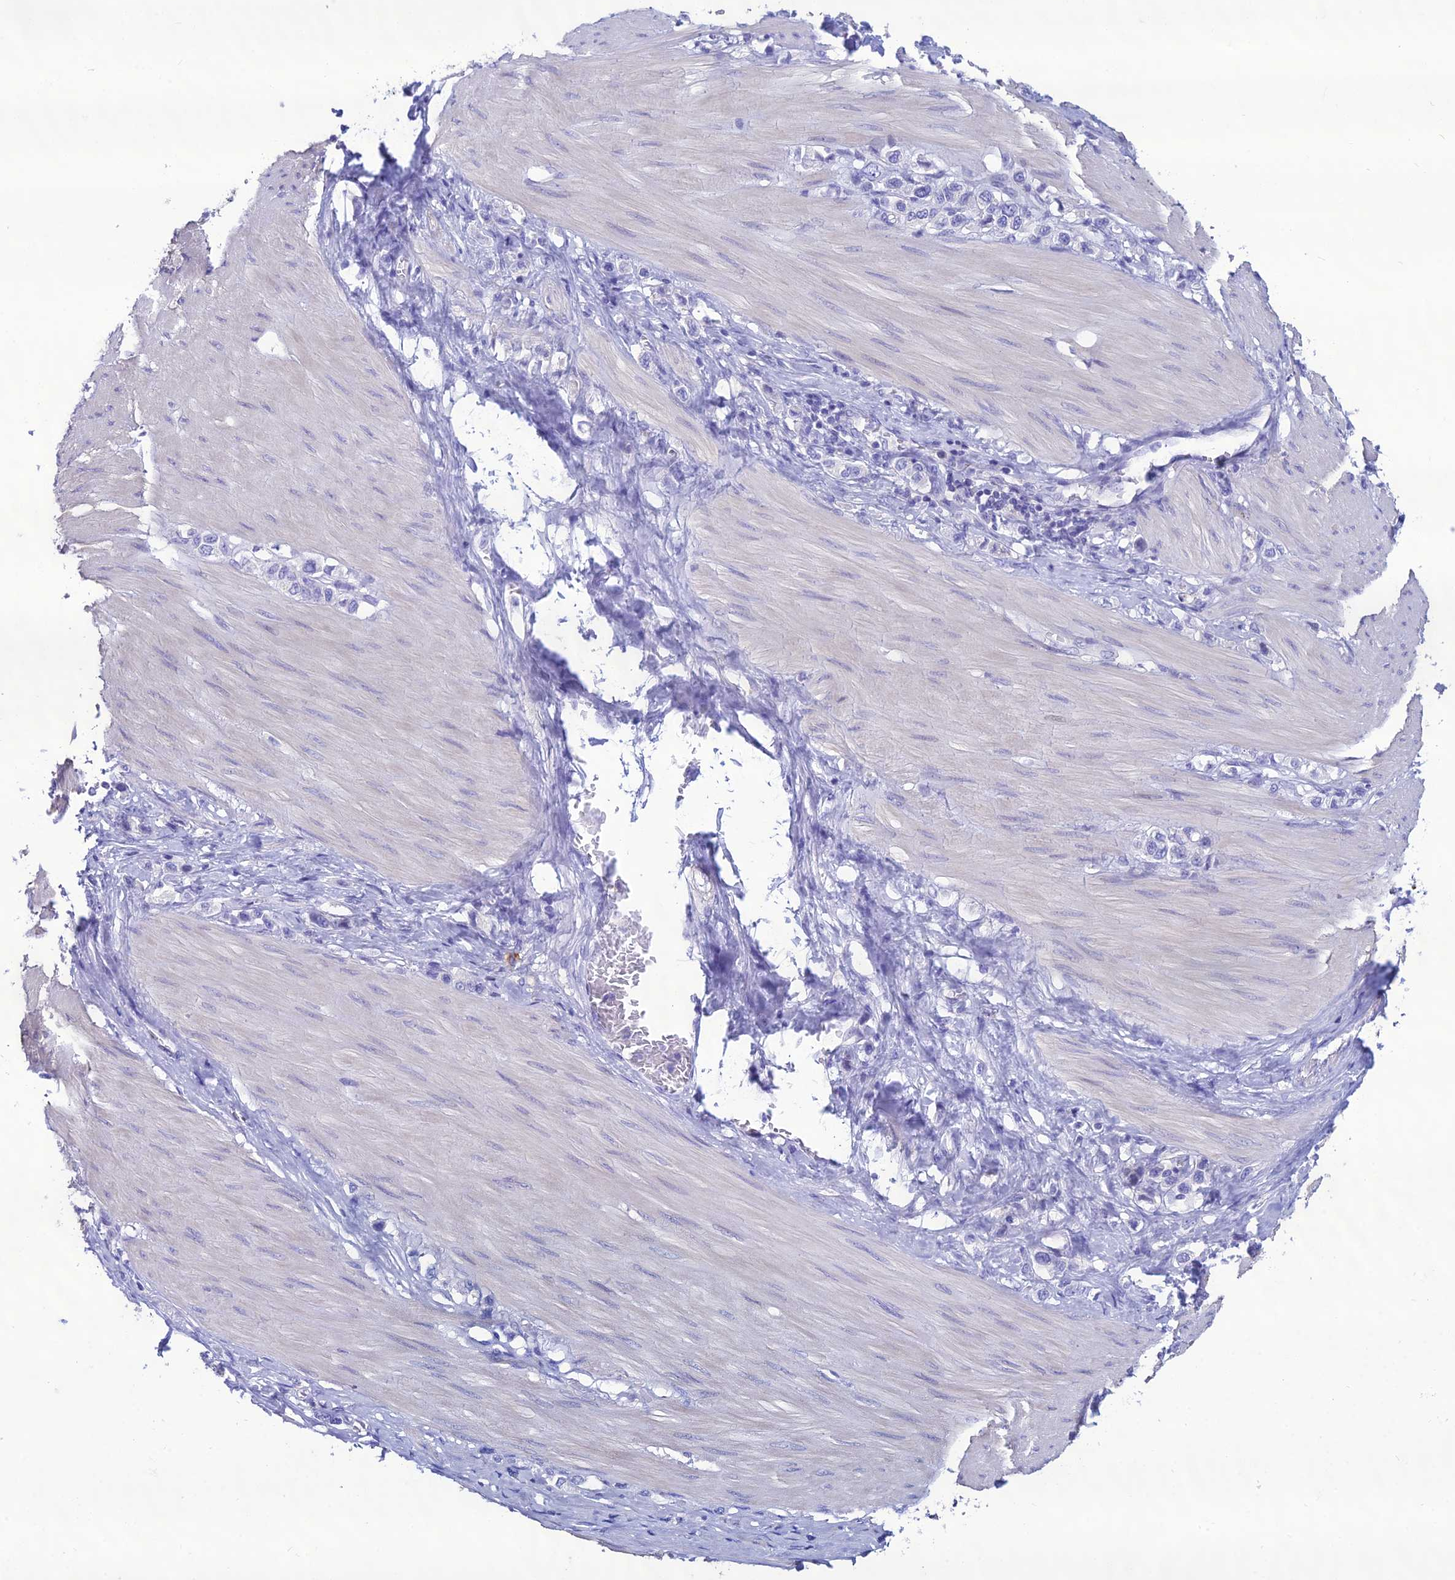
{"staining": {"intensity": "negative", "quantity": "none", "location": "none"}, "tissue": "stomach cancer", "cell_type": "Tumor cells", "image_type": "cancer", "snomed": [{"axis": "morphology", "description": "Adenocarcinoma, NOS"}, {"axis": "topography", "description": "Stomach"}], "caption": "A high-resolution micrograph shows IHC staining of stomach adenocarcinoma, which shows no significant positivity in tumor cells.", "gene": "CRB2", "patient": {"sex": "female", "age": 65}}